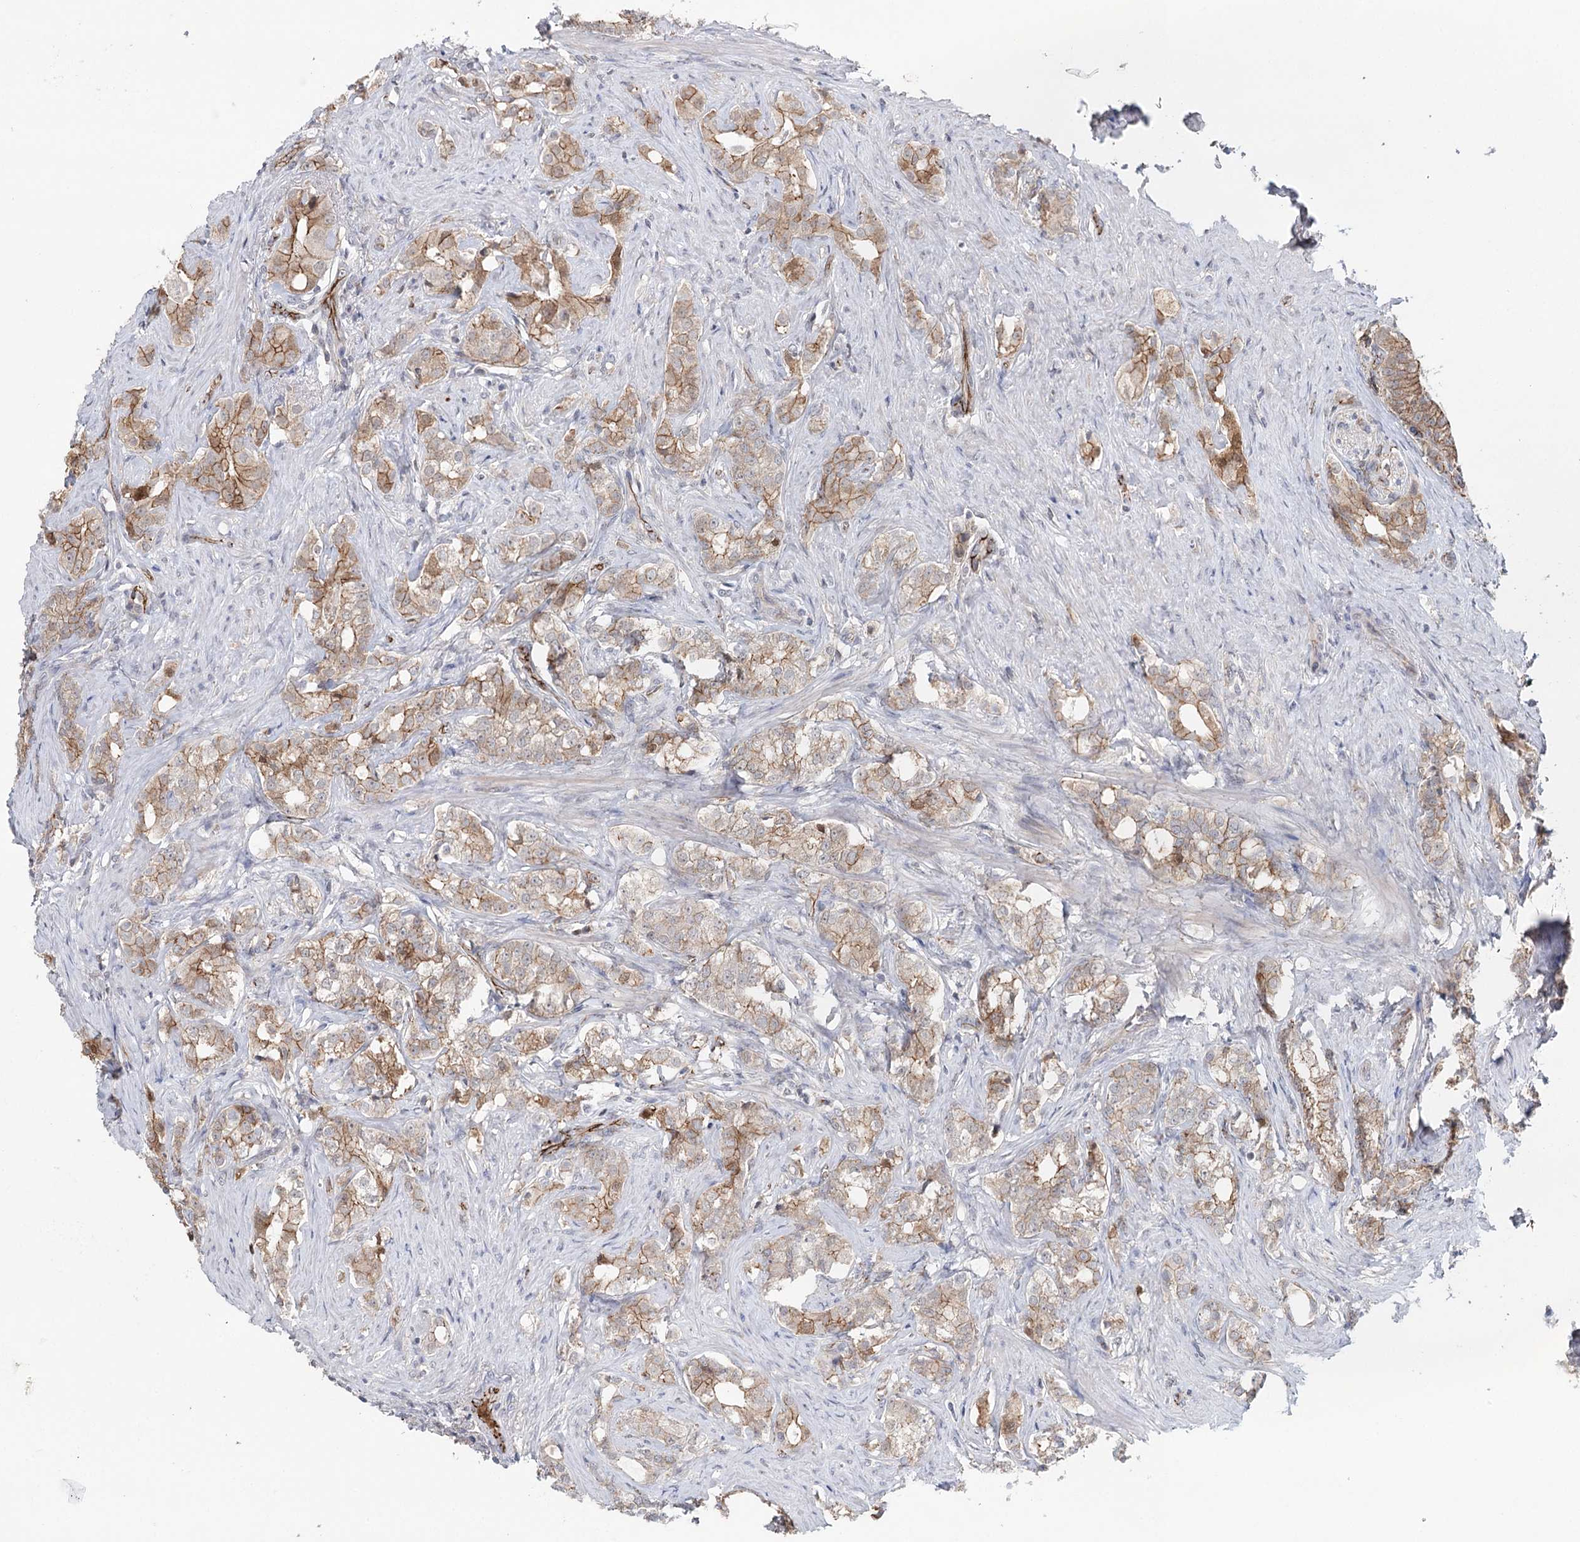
{"staining": {"intensity": "moderate", "quantity": "25%-75%", "location": "cytoplasmic/membranous"}, "tissue": "prostate cancer", "cell_type": "Tumor cells", "image_type": "cancer", "snomed": [{"axis": "morphology", "description": "Adenocarcinoma, Low grade"}, {"axis": "topography", "description": "Prostate"}], "caption": "Protein staining of prostate low-grade adenocarcinoma tissue displays moderate cytoplasmic/membranous expression in approximately 25%-75% of tumor cells.", "gene": "PKP4", "patient": {"sex": "male", "age": 71}}